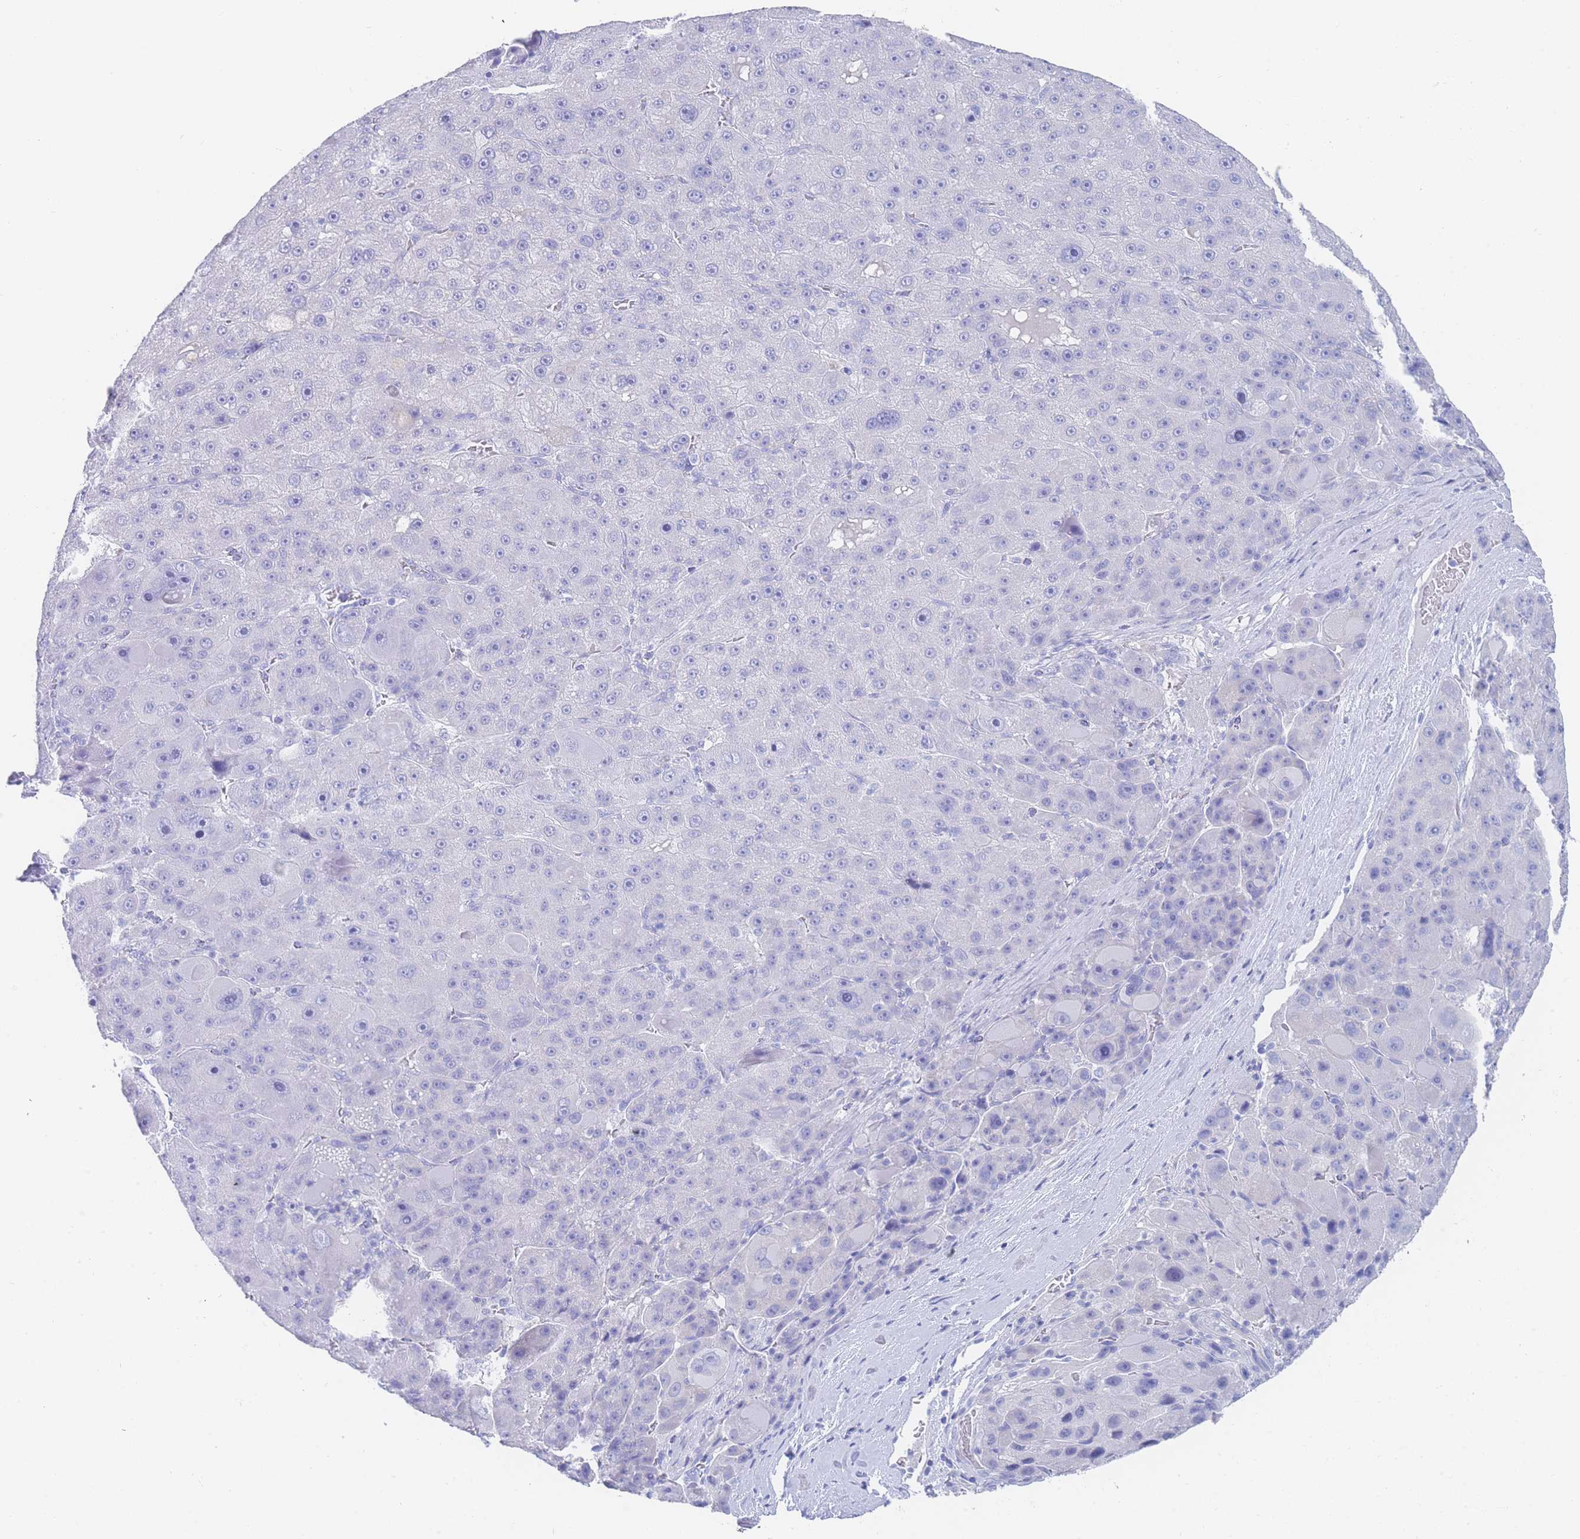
{"staining": {"intensity": "negative", "quantity": "none", "location": "none"}, "tissue": "liver cancer", "cell_type": "Tumor cells", "image_type": "cancer", "snomed": [{"axis": "morphology", "description": "Carcinoma, Hepatocellular, NOS"}, {"axis": "topography", "description": "Liver"}], "caption": "IHC photomicrograph of neoplastic tissue: hepatocellular carcinoma (liver) stained with DAB (3,3'-diaminobenzidine) exhibits no significant protein positivity in tumor cells.", "gene": "LZTFL1", "patient": {"sex": "male", "age": 76}}